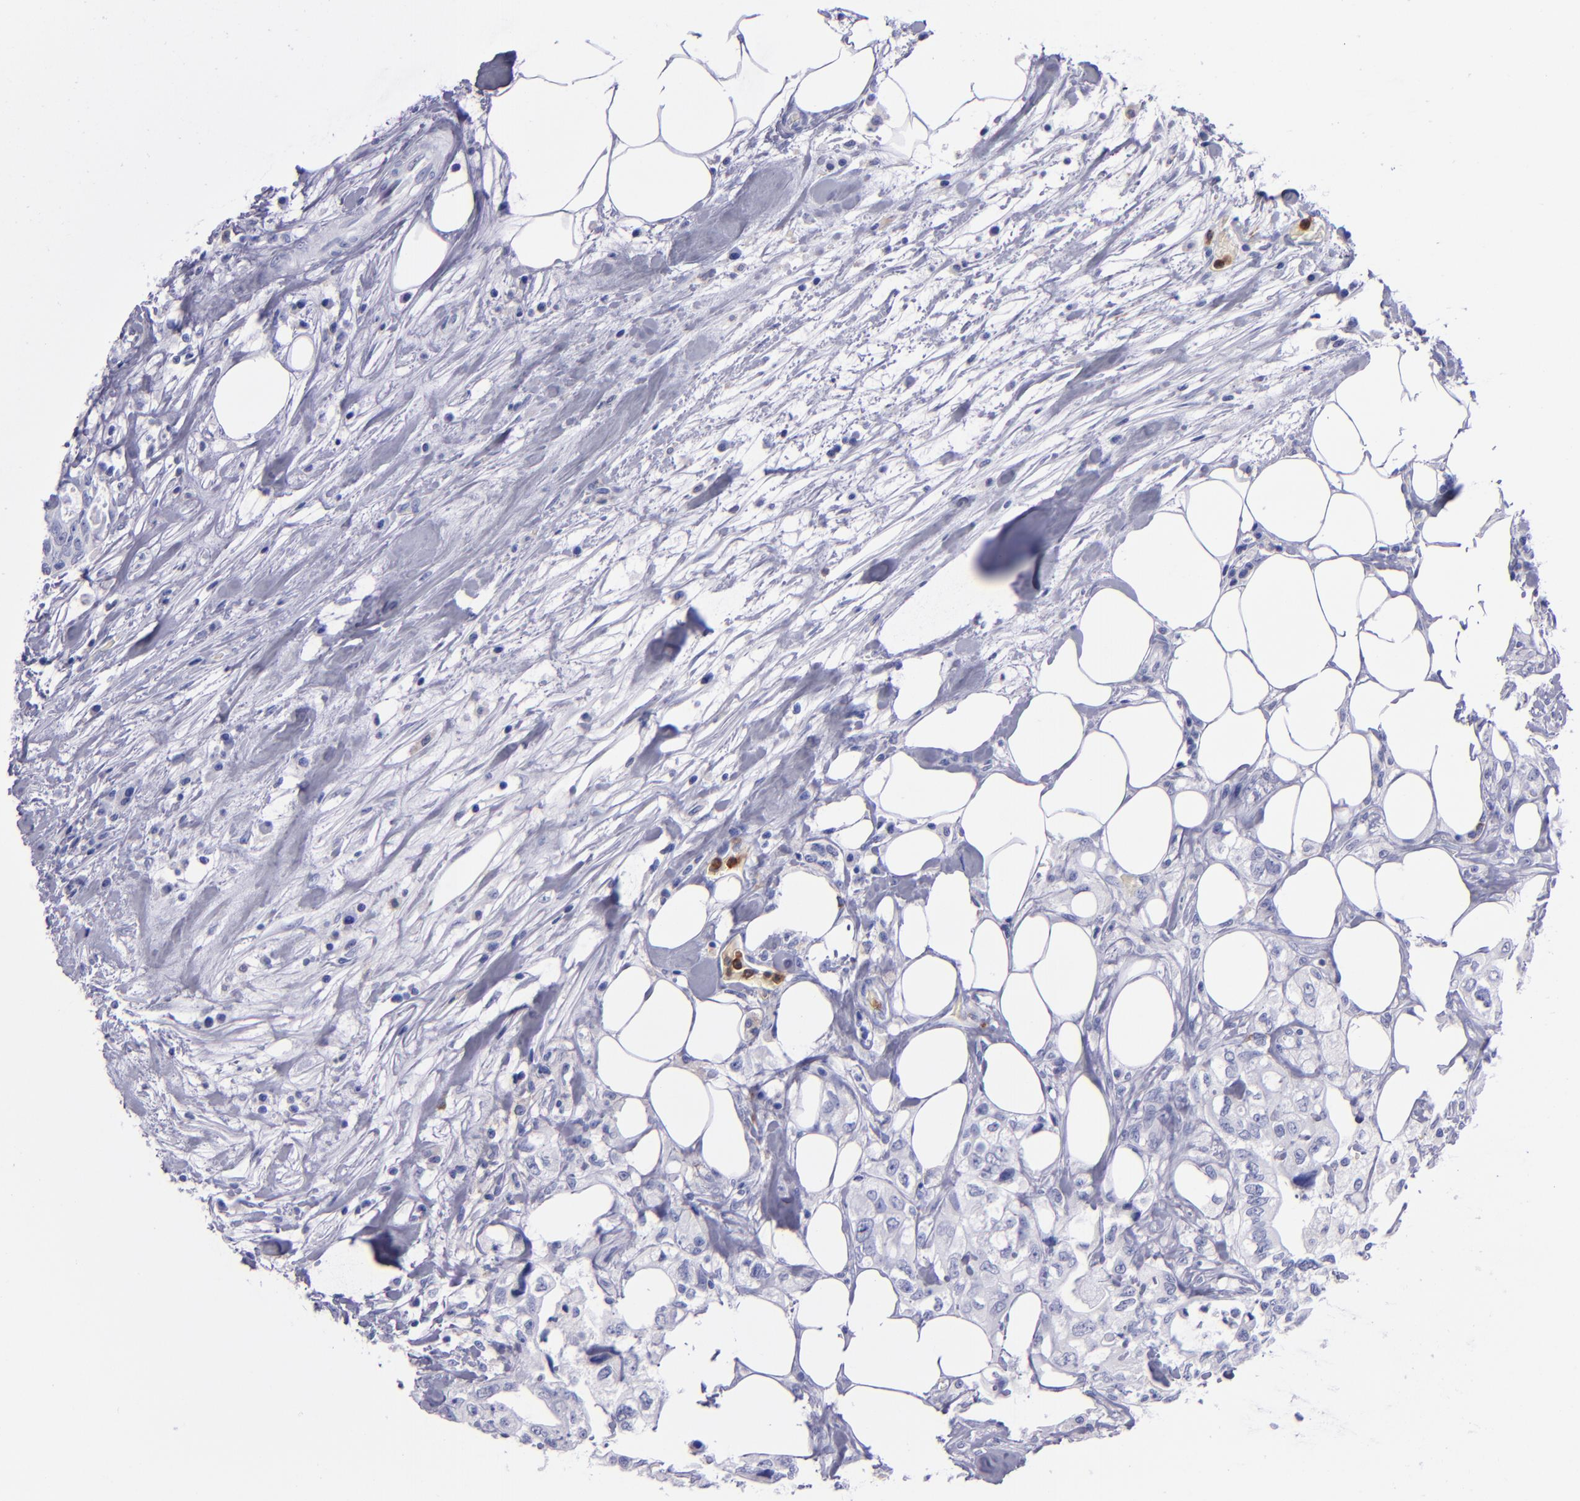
{"staining": {"intensity": "negative", "quantity": "none", "location": "none"}, "tissue": "colorectal cancer", "cell_type": "Tumor cells", "image_type": "cancer", "snomed": [{"axis": "morphology", "description": "Adenocarcinoma, NOS"}, {"axis": "topography", "description": "Rectum"}], "caption": "Colorectal cancer (adenocarcinoma) stained for a protein using immunohistochemistry displays no staining tumor cells.", "gene": "CR1", "patient": {"sex": "female", "age": 57}}